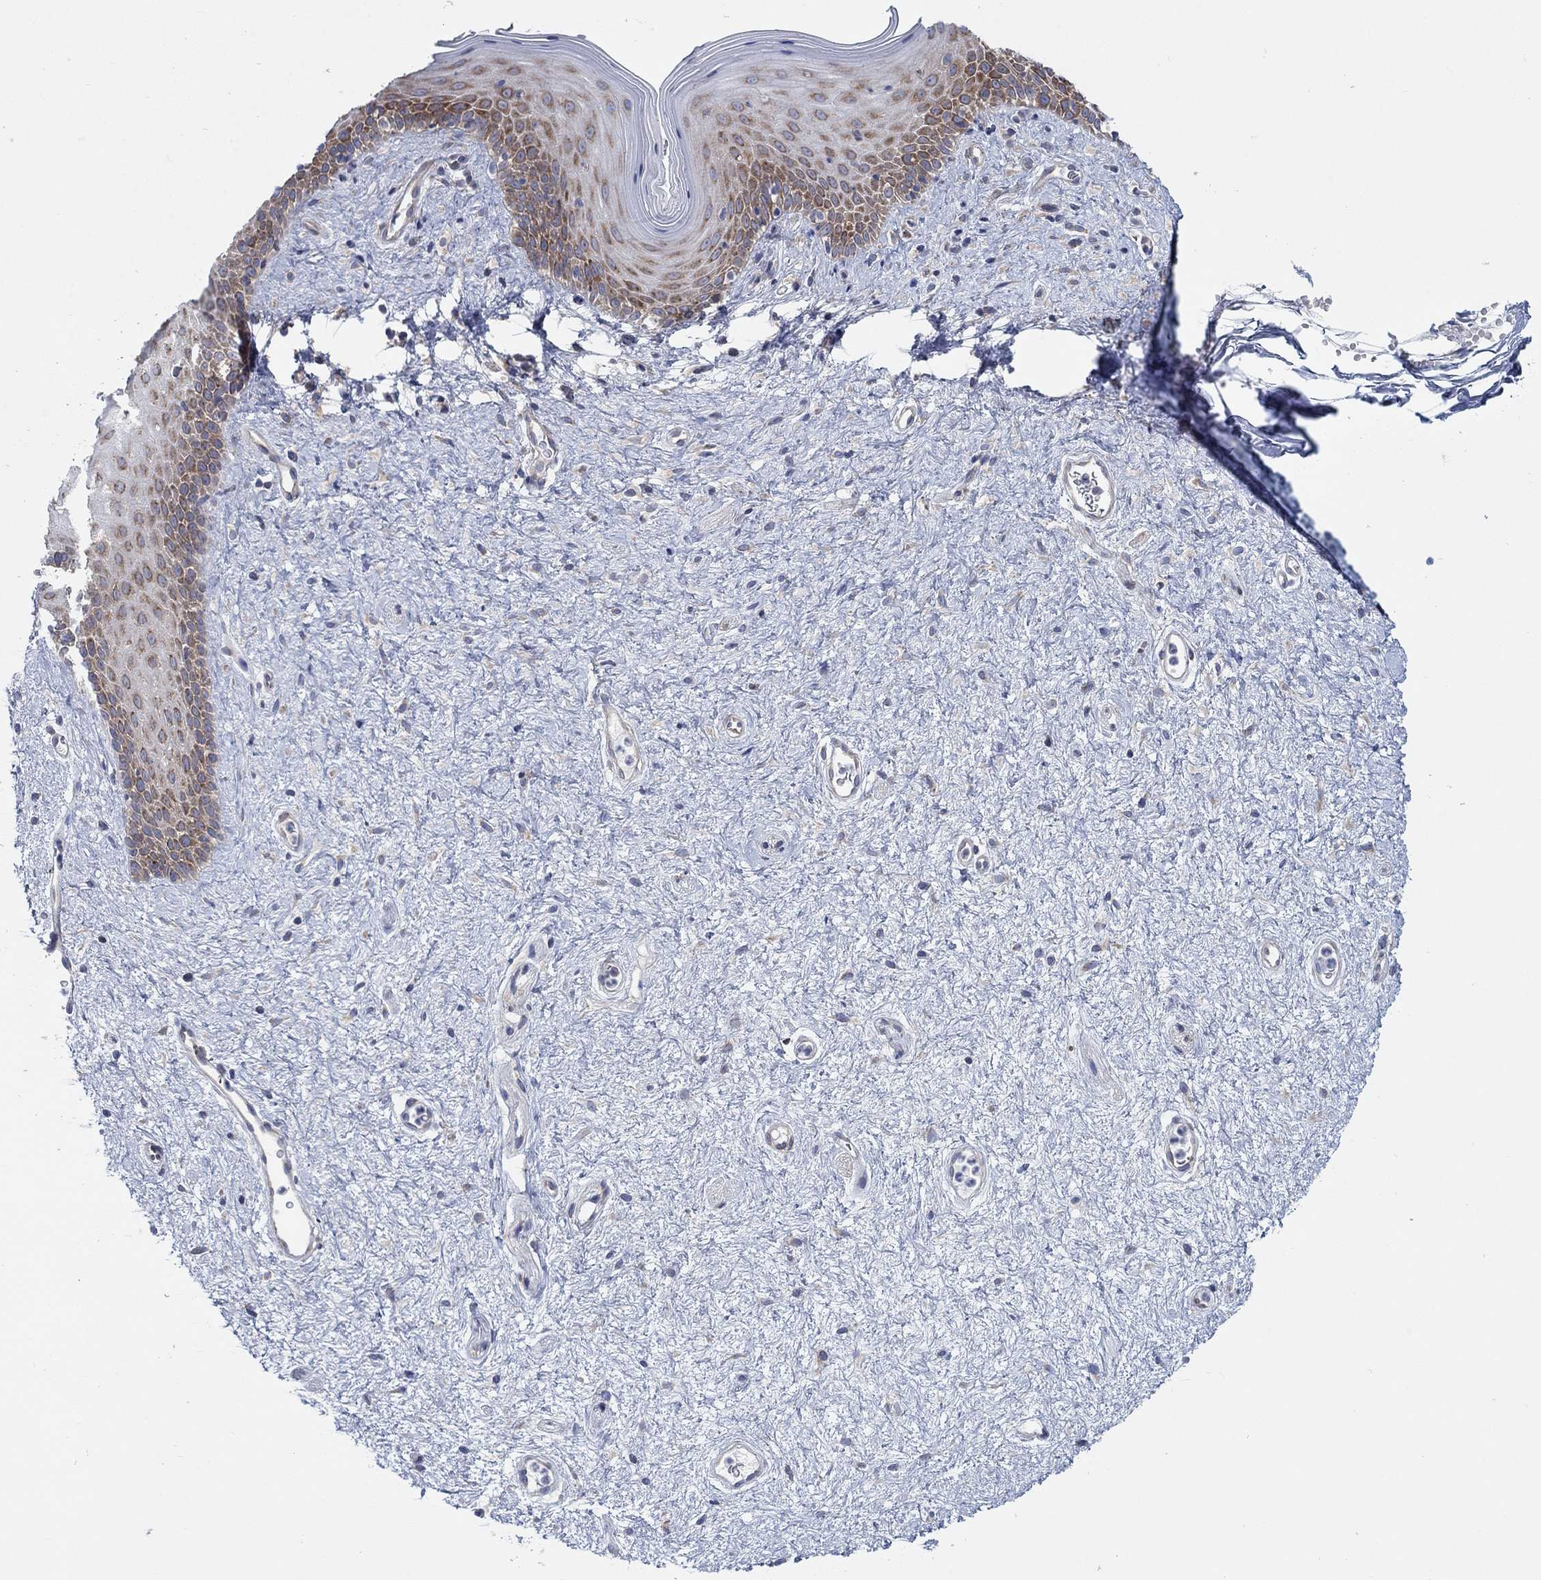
{"staining": {"intensity": "strong", "quantity": "<25%", "location": "cytoplasmic/membranous"}, "tissue": "vagina", "cell_type": "Squamous epithelial cells", "image_type": "normal", "snomed": [{"axis": "morphology", "description": "Normal tissue, NOS"}, {"axis": "topography", "description": "Vagina"}], "caption": "Strong cytoplasmic/membranous expression for a protein is seen in approximately <25% of squamous epithelial cells of normal vagina using immunohistochemistry.", "gene": "TMEM59", "patient": {"sex": "female", "age": 47}}